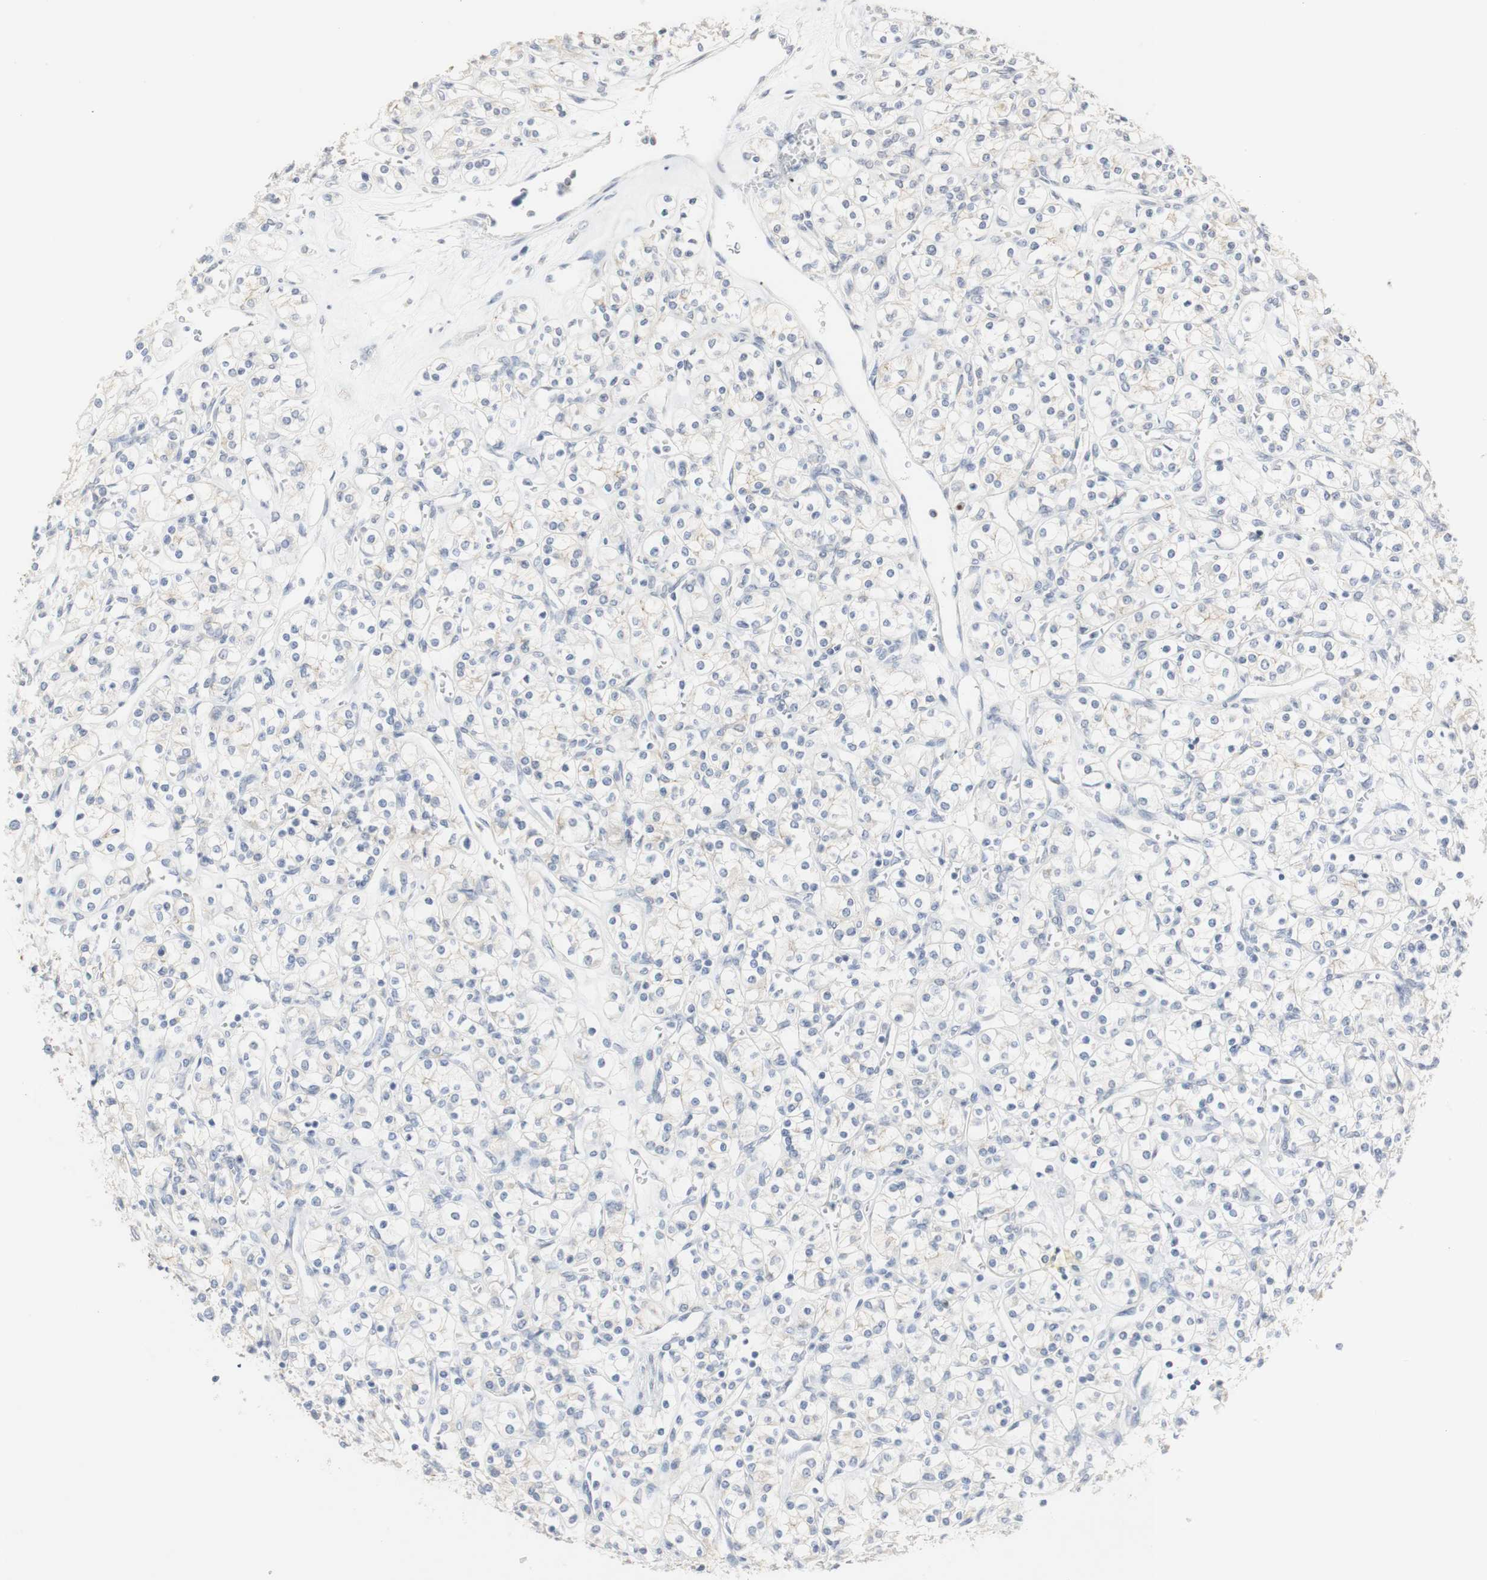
{"staining": {"intensity": "negative", "quantity": "none", "location": "none"}, "tissue": "renal cancer", "cell_type": "Tumor cells", "image_type": "cancer", "snomed": [{"axis": "morphology", "description": "Adenocarcinoma, NOS"}, {"axis": "topography", "description": "Kidney"}], "caption": "The micrograph displays no staining of tumor cells in adenocarcinoma (renal).", "gene": "DSC2", "patient": {"sex": "male", "age": 77}}